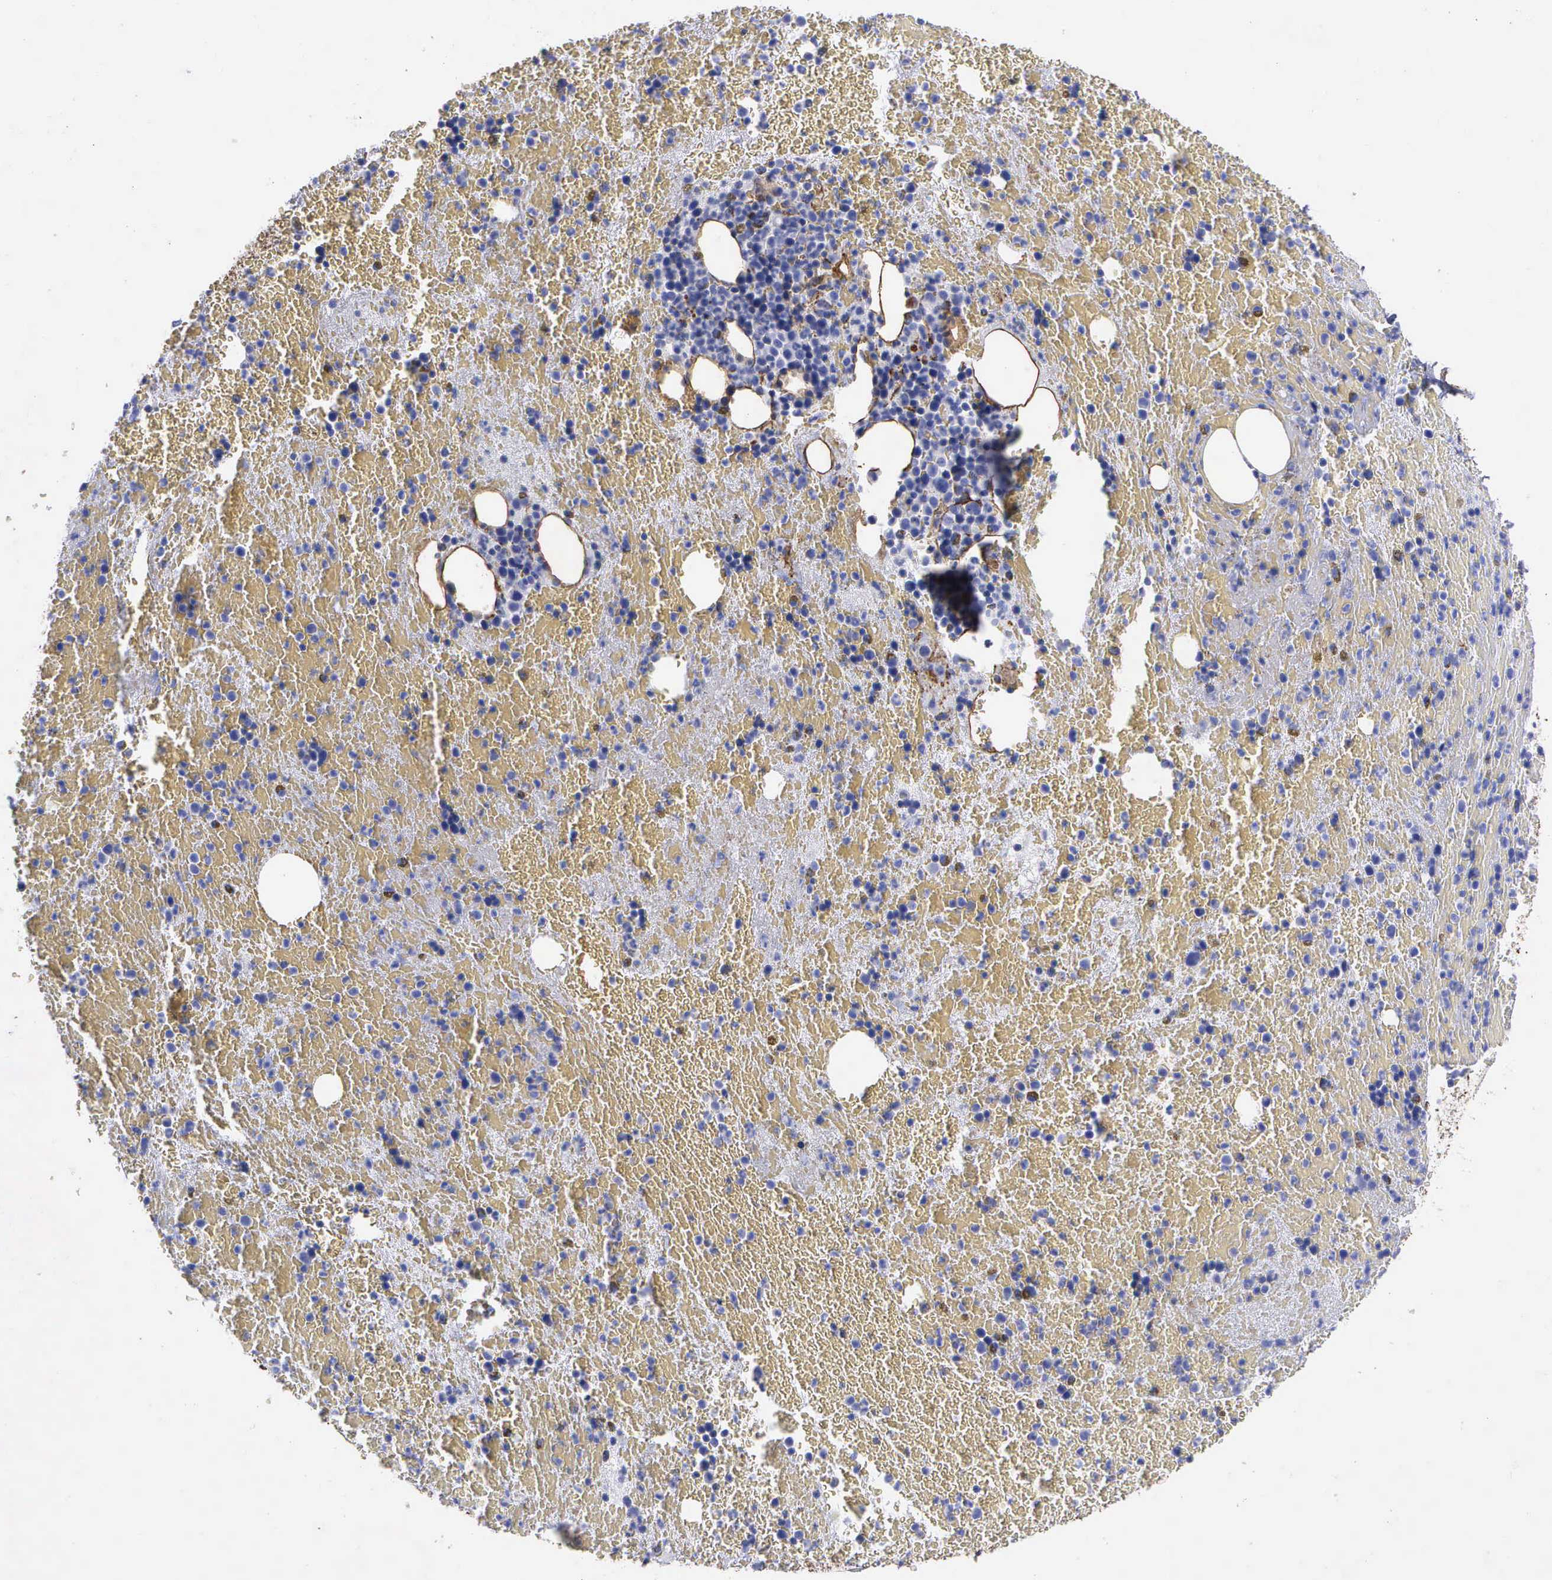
{"staining": {"intensity": "moderate", "quantity": "<25%", "location": "cytoplasmic/membranous"}, "tissue": "bone marrow", "cell_type": "Hematopoietic cells", "image_type": "normal", "snomed": [{"axis": "morphology", "description": "Normal tissue, NOS"}, {"axis": "topography", "description": "Bone marrow"}], "caption": "DAB (3,3'-diaminobenzidine) immunohistochemical staining of normal bone marrow reveals moderate cytoplasmic/membranous protein expression in about <25% of hematopoietic cells.", "gene": "MAGEB10", "patient": {"sex": "female", "age": 53}}